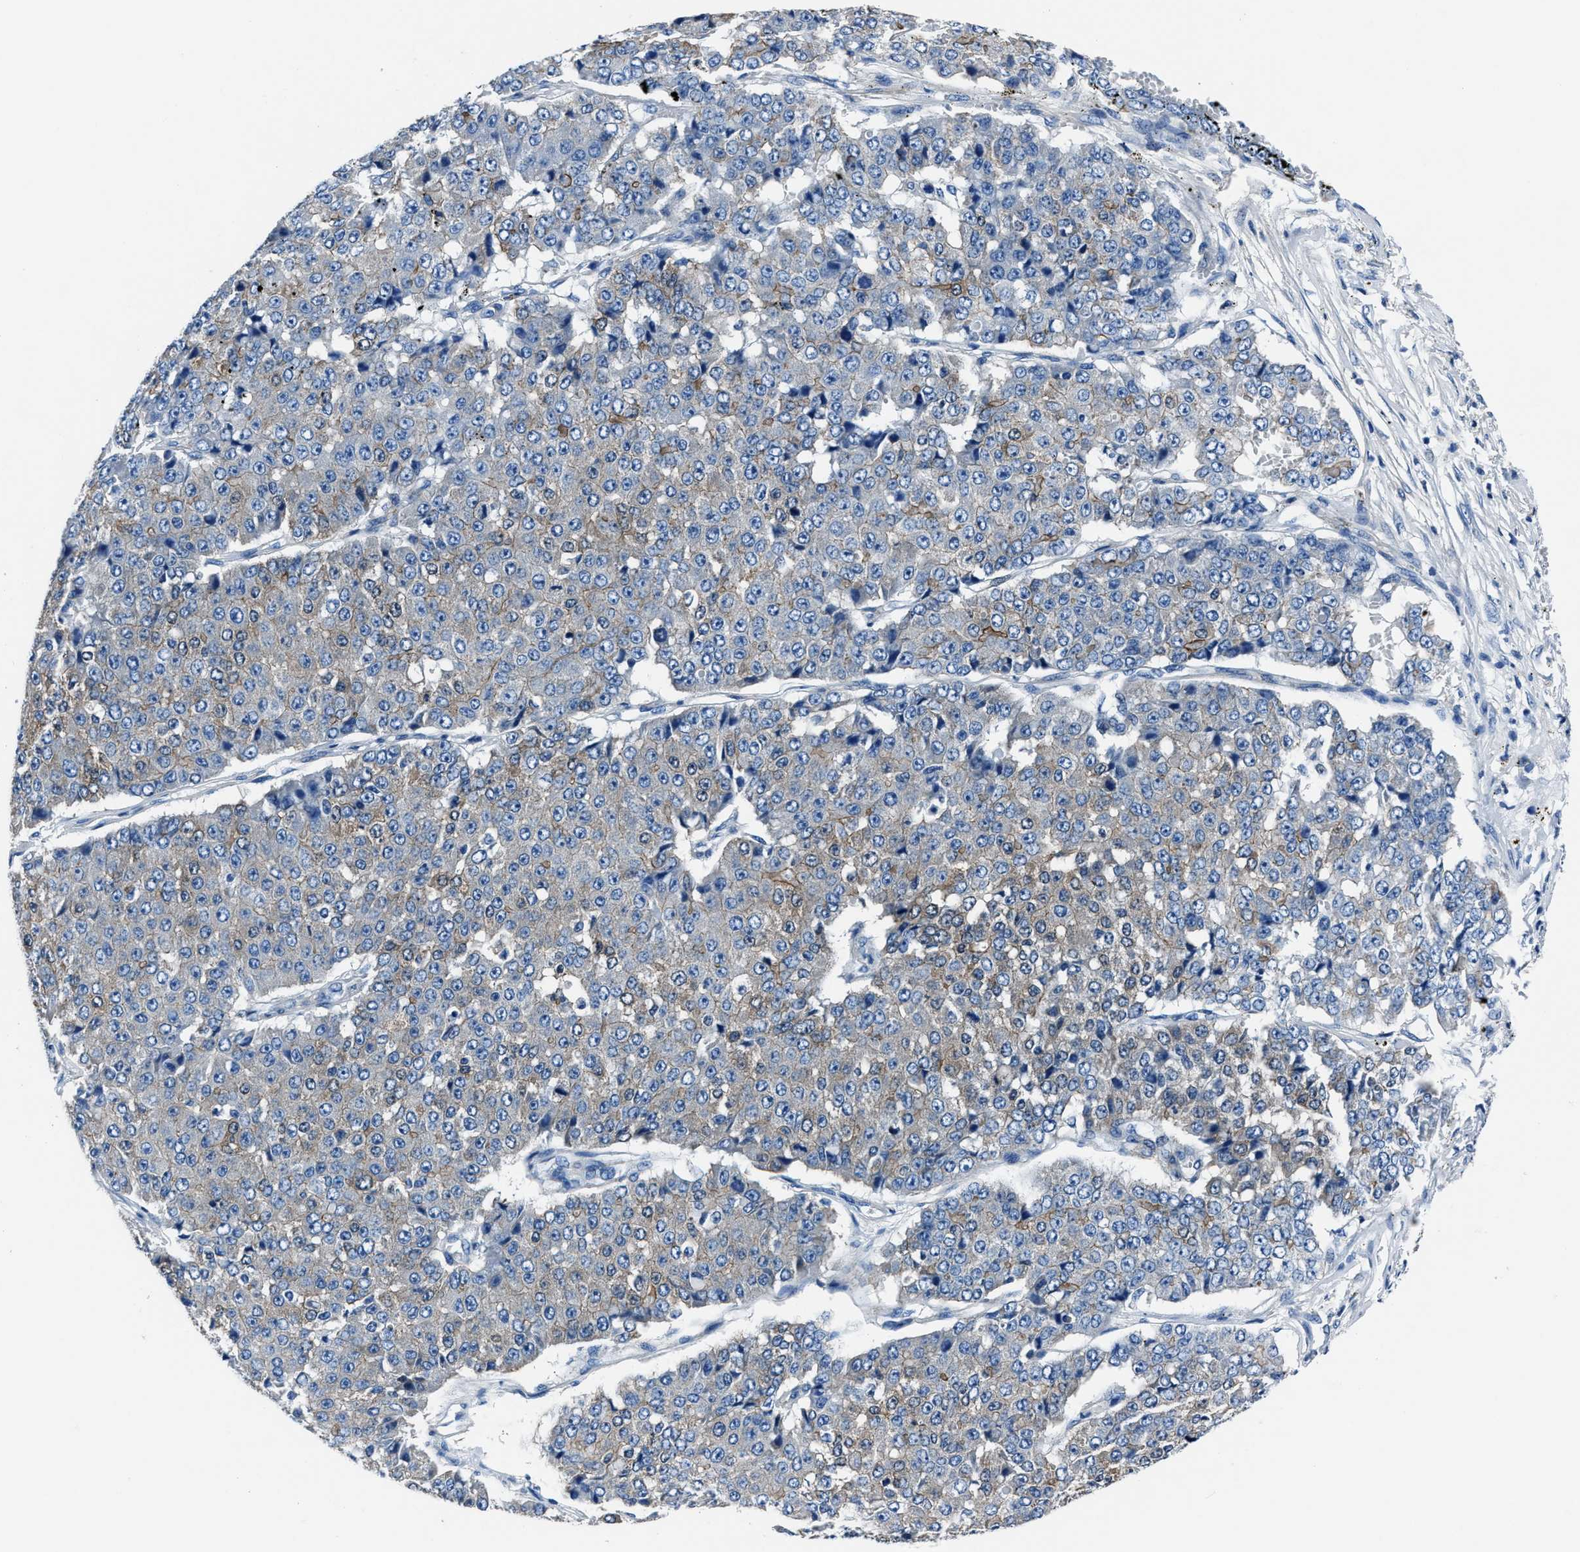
{"staining": {"intensity": "weak", "quantity": "<25%", "location": "cytoplasmic/membranous"}, "tissue": "pancreatic cancer", "cell_type": "Tumor cells", "image_type": "cancer", "snomed": [{"axis": "morphology", "description": "Adenocarcinoma, NOS"}, {"axis": "topography", "description": "Pancreas"}], "caption": "Tumor cells are negative for brown protein staining in adenocarcinoma (pancreatic).", "gene": "LMO7", "patient": {"sex": "male", "age": 50}}